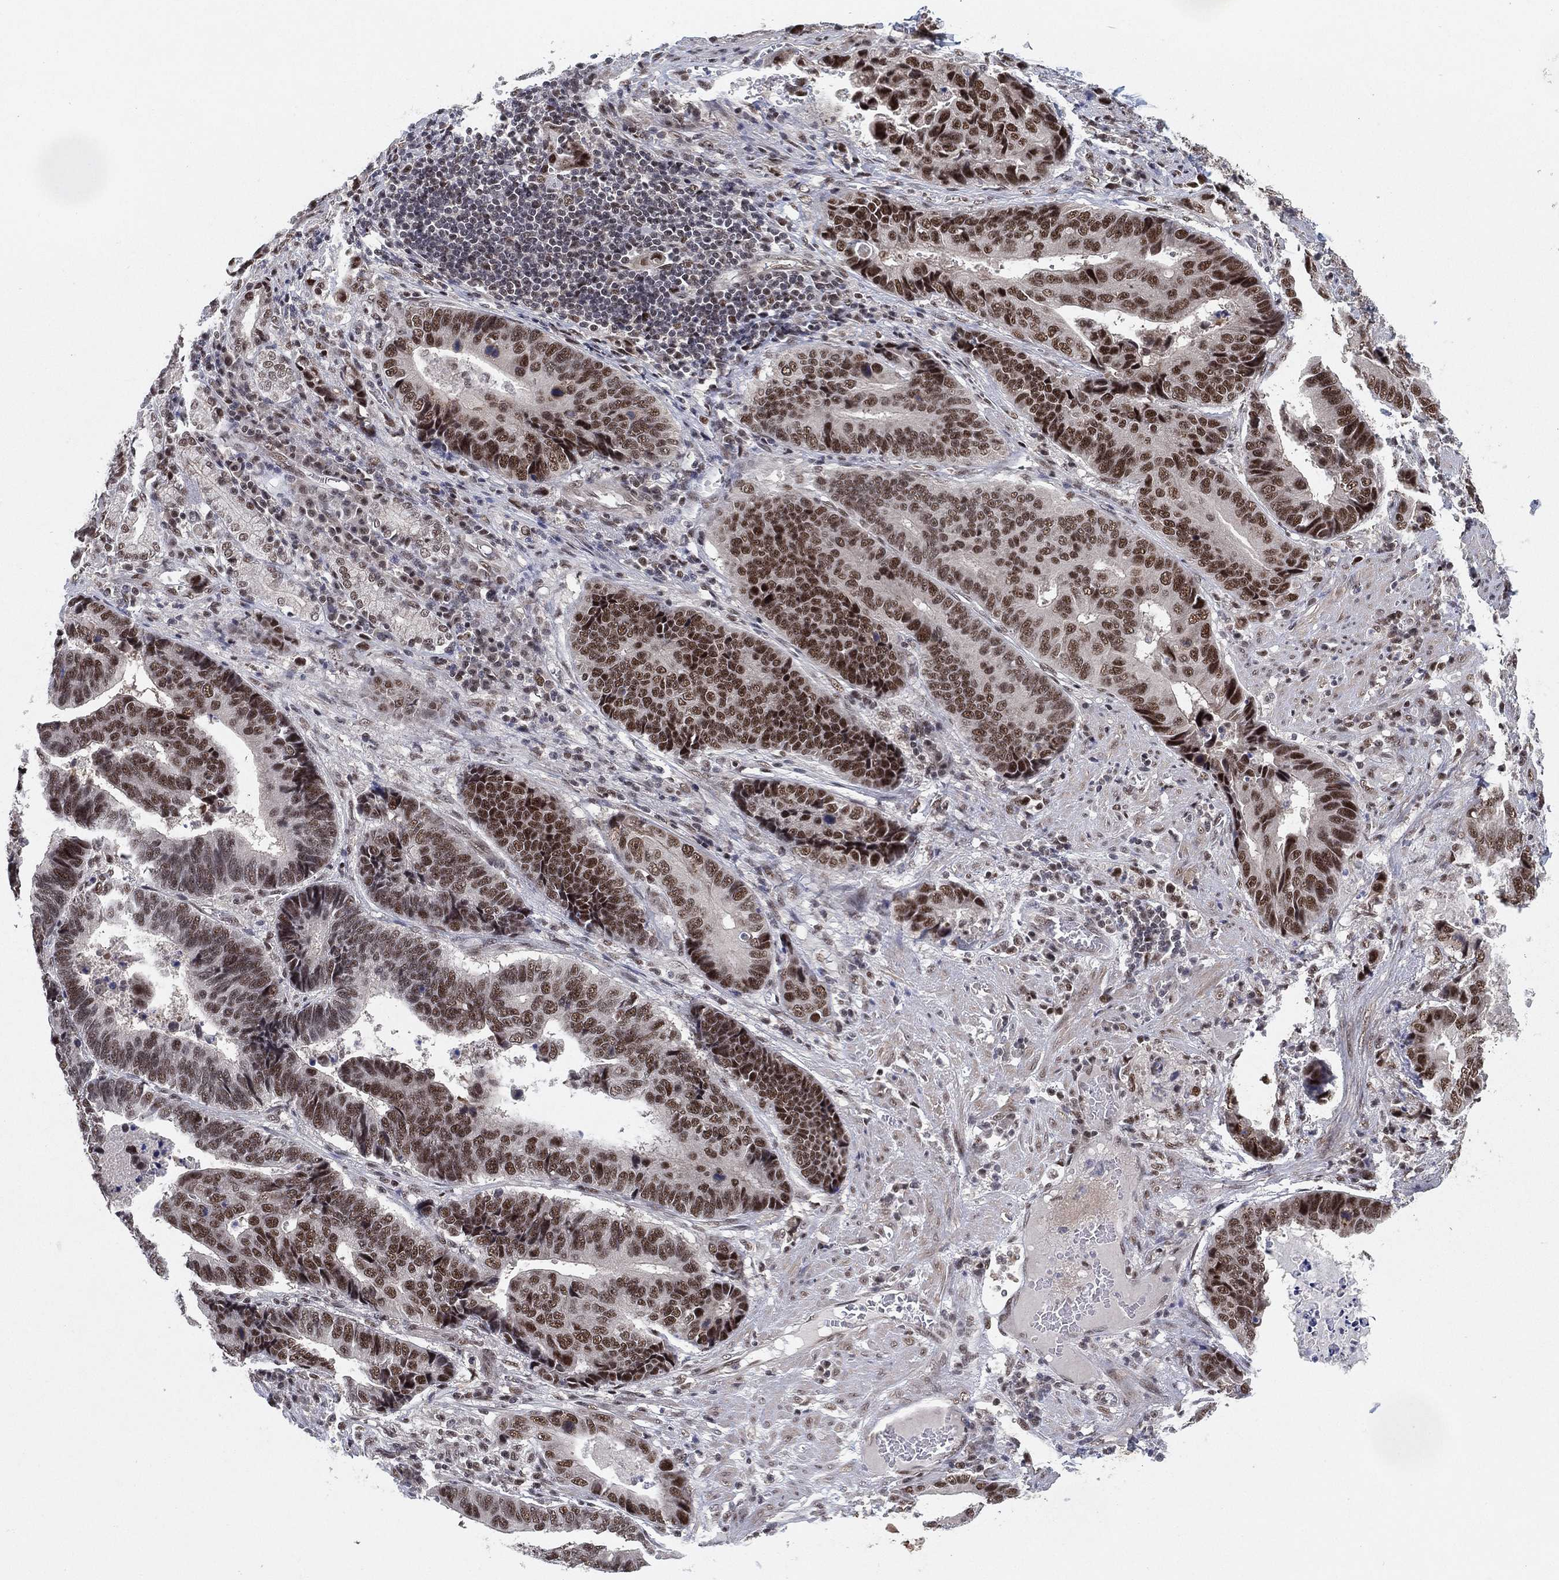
{"staining": {"intensity": "moderate", "quantity": "25%-75%", "location": "nuclear"}, "tissue": "stomach cancer", "cell_type": "Tumor cells", "image_type": "cancer", "snomed": [{"axis": "morphology", "description": "Adenocarcinoma, NOS"}, {"axis": "topography", "description": "Stomach"}], "caption": "High-power microscopy captured an immunohistochemistry photomicrograph of stomach cancer (adenocarcinoma), revealing moderate nuclear positivity in about 25%-75% of tumor cells. (DAB IHC, brown staining for protein, blue staining for nuclei).", "gene": "DGCR8", "patient": {"sex": "male", "age": 84}}